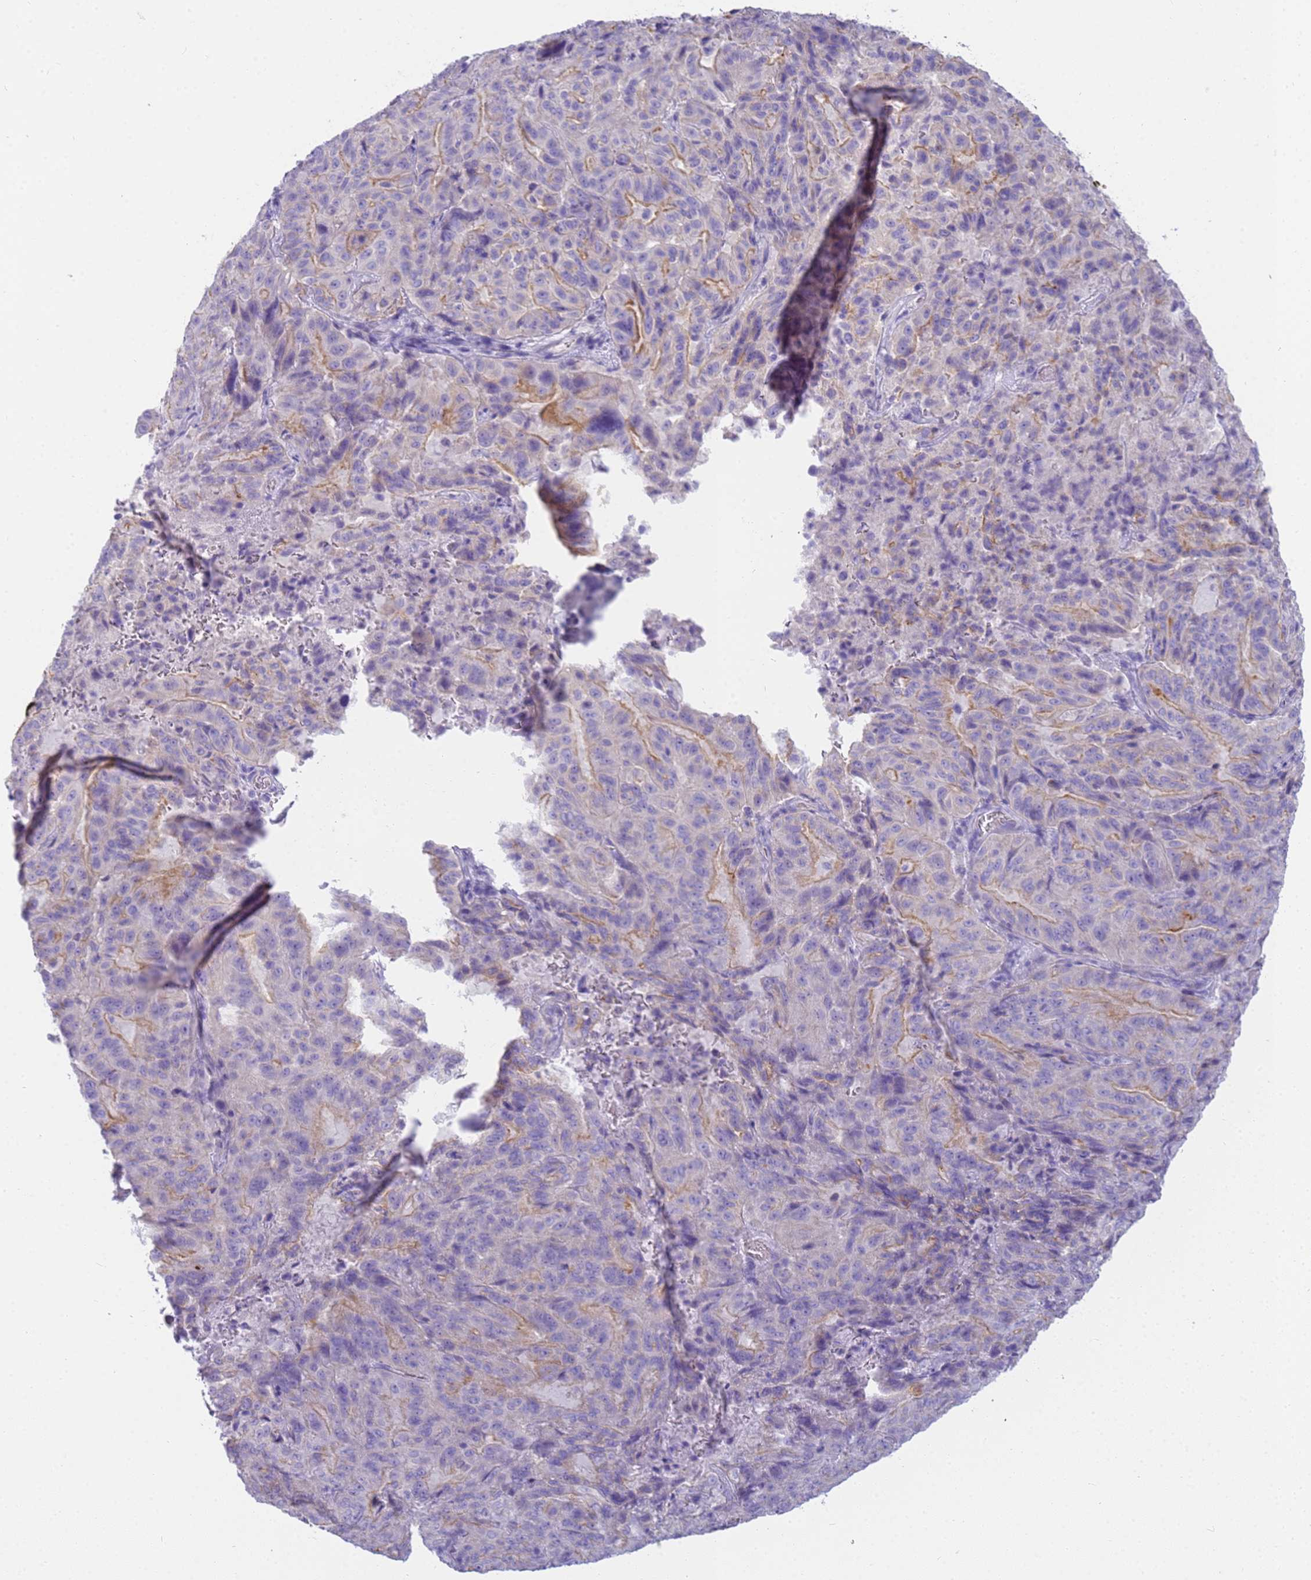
{"staining": {"intensity": "weak", "quantity": "25%-75%", "location": "cytoplasmic/membranous"}, "tissue": "pancreatic cancer", "cell_type": "Tumor cells", "image_type": "cancer", "snomed": [{"axis": "morphology", "description": "Adenocarcinoma, NOS"}, {"axis": "topography", "description": "Pancreas"}], "caption": "Protein expression analysis of pancreatic adenocarcinoma shows weak cytoplasmic/membranous expression in about 25%-75% of tumor cells. (Stains: DAB (3,3'-diaminobenzidine) in brown, nuclei in blue, Microscopy: brightfield microscopy at high magnification).", "gene": "RNASE2", "patient": {"sex": "male", "age": 63}}